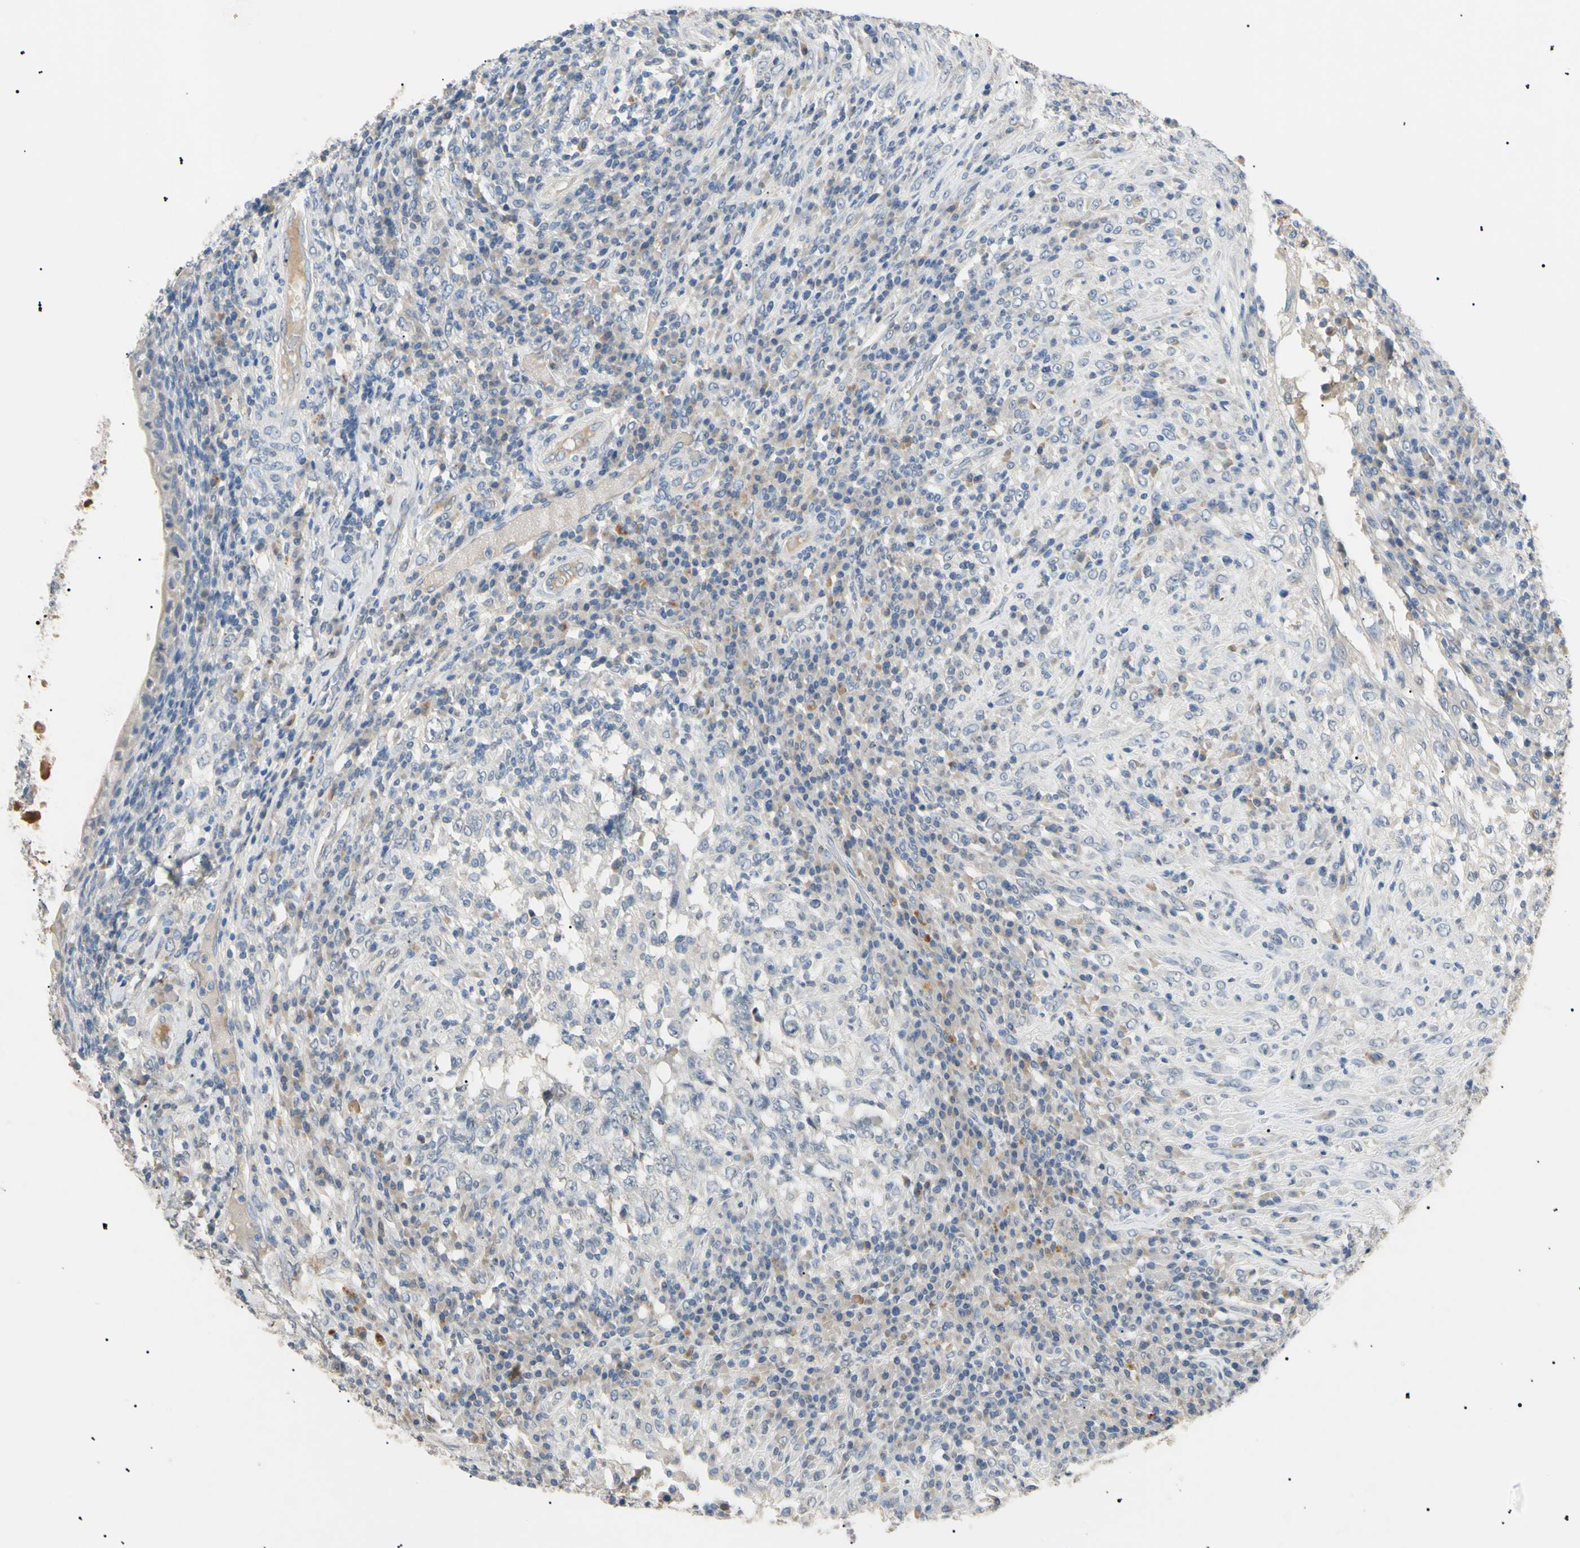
{"staining": {"intensity": "negative", "quantity": "none", "location": "none"}, "tissue": "testis cancer", "cell_type": "Tumor cells", "image_type": "cancer", "snomed": [{"axis": "morphology", "description": "Necrosis, NOS"}, {"axis": "morphology", "description": "Carcinoma, Embryonal, NOS"}, {"axis": "topography", "description": "Testis"}], "caption": "There is no significant expression in tumor cells of testis cancer. (Stains: DAB (3,3'-diaminobenzidine) immunohistochemistry (IHC) with hematoxylin counter stain, Microscopy: brightfield microscopy at high magnification).", "gene": "CGB3", "patient": {"sex": "male", "age": 19}}